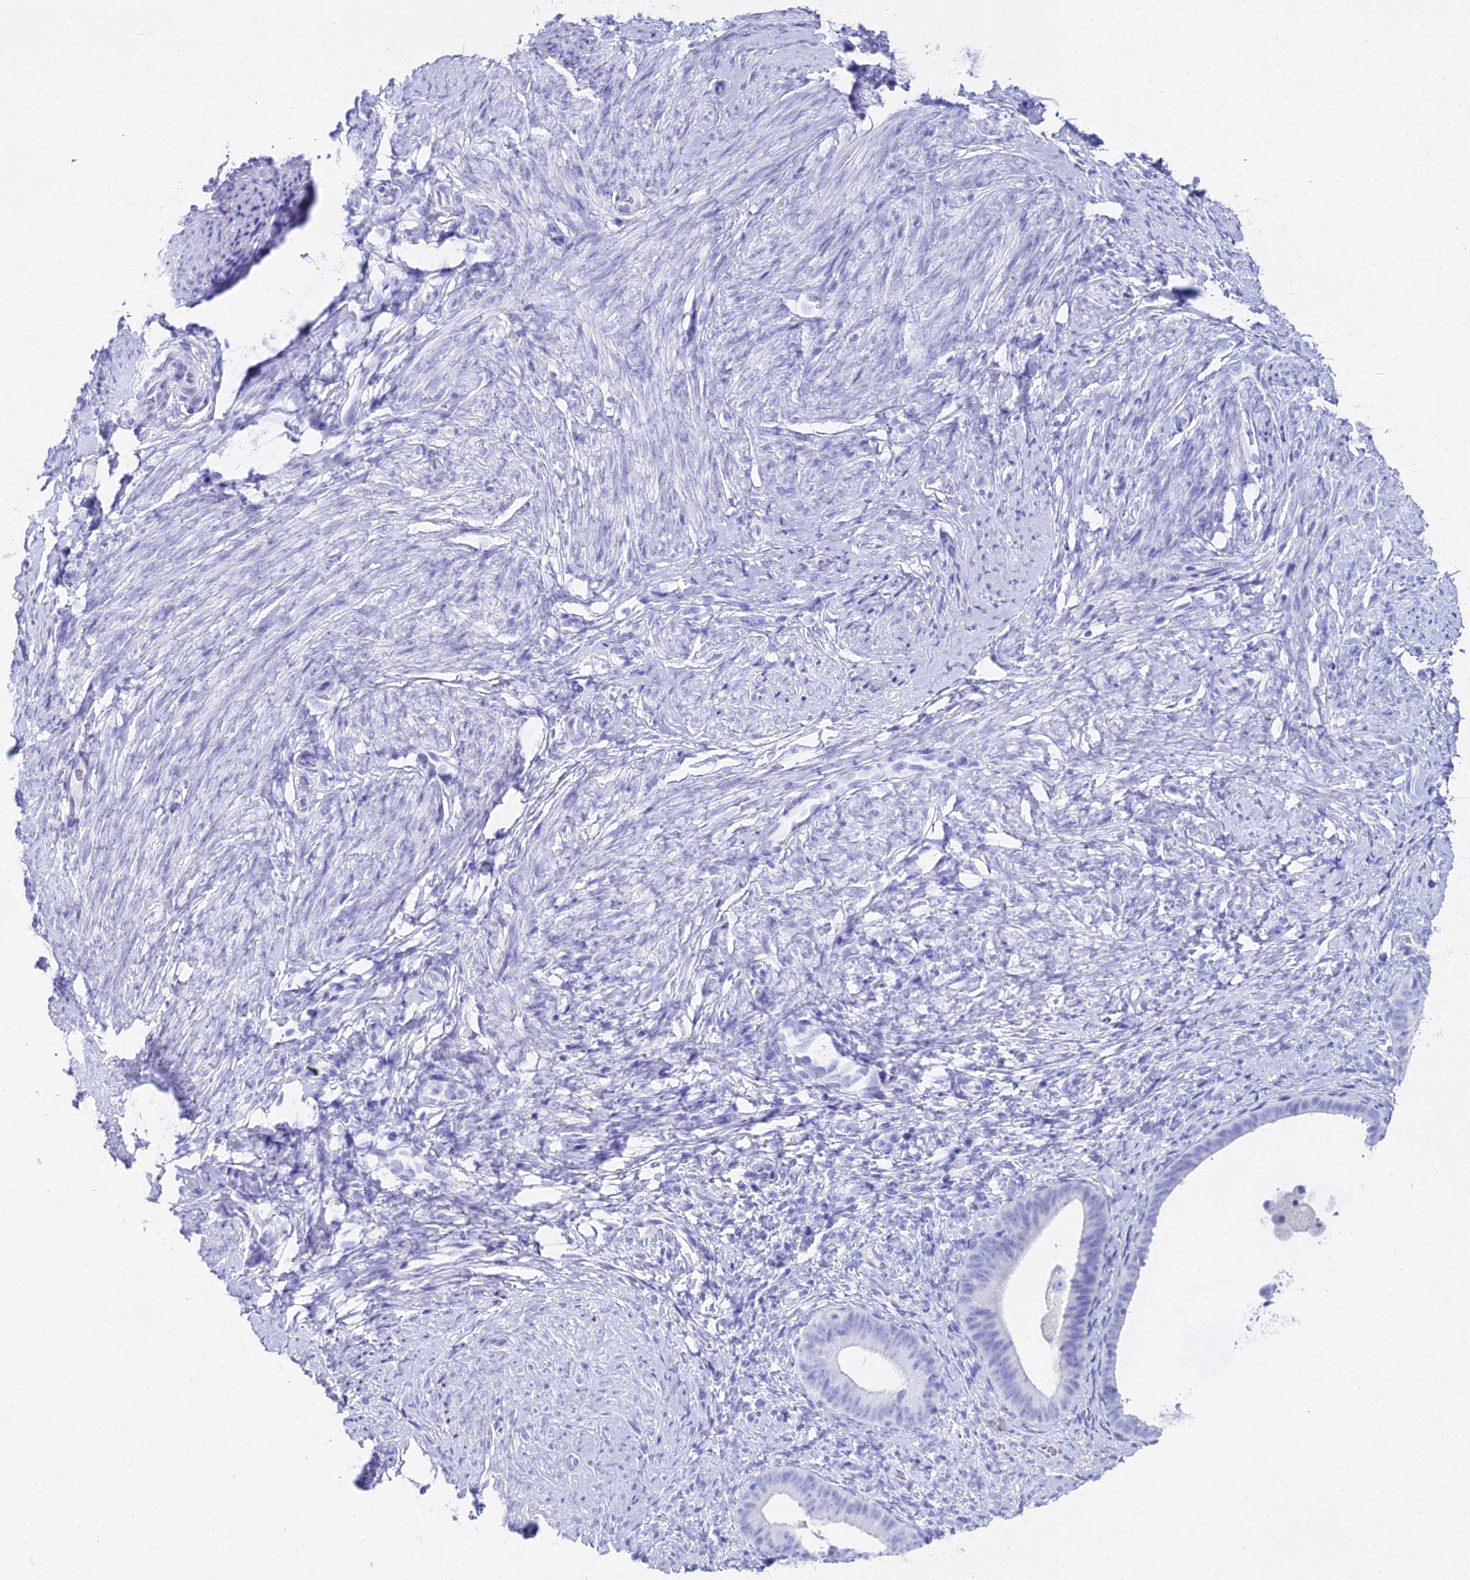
{"staining": {"intensity": "negative", "quantity": "none", "location": "none"}, "tissue": "endometrium", "cell_type": "Cells in endometrial stroma", "image_type": "normal", "snomed": [{"axis": "morphology", "description": "Normal tissue, NOS"}, {"axis": "topography", "description": "Endometrium"}], "caption": "This is a photomicrograph of IHC staining of normal endometrium, which shows no positivity in cells in endometrial stroma. Brightfield microscopy of immunohistochemistry stained with DAB (3,3'-diaminobenzidine) (brown) and hematoxylin (blue), captured at high magnification.", "gene": "CGB1", "patient": {"sex": "female", "age": 65}}